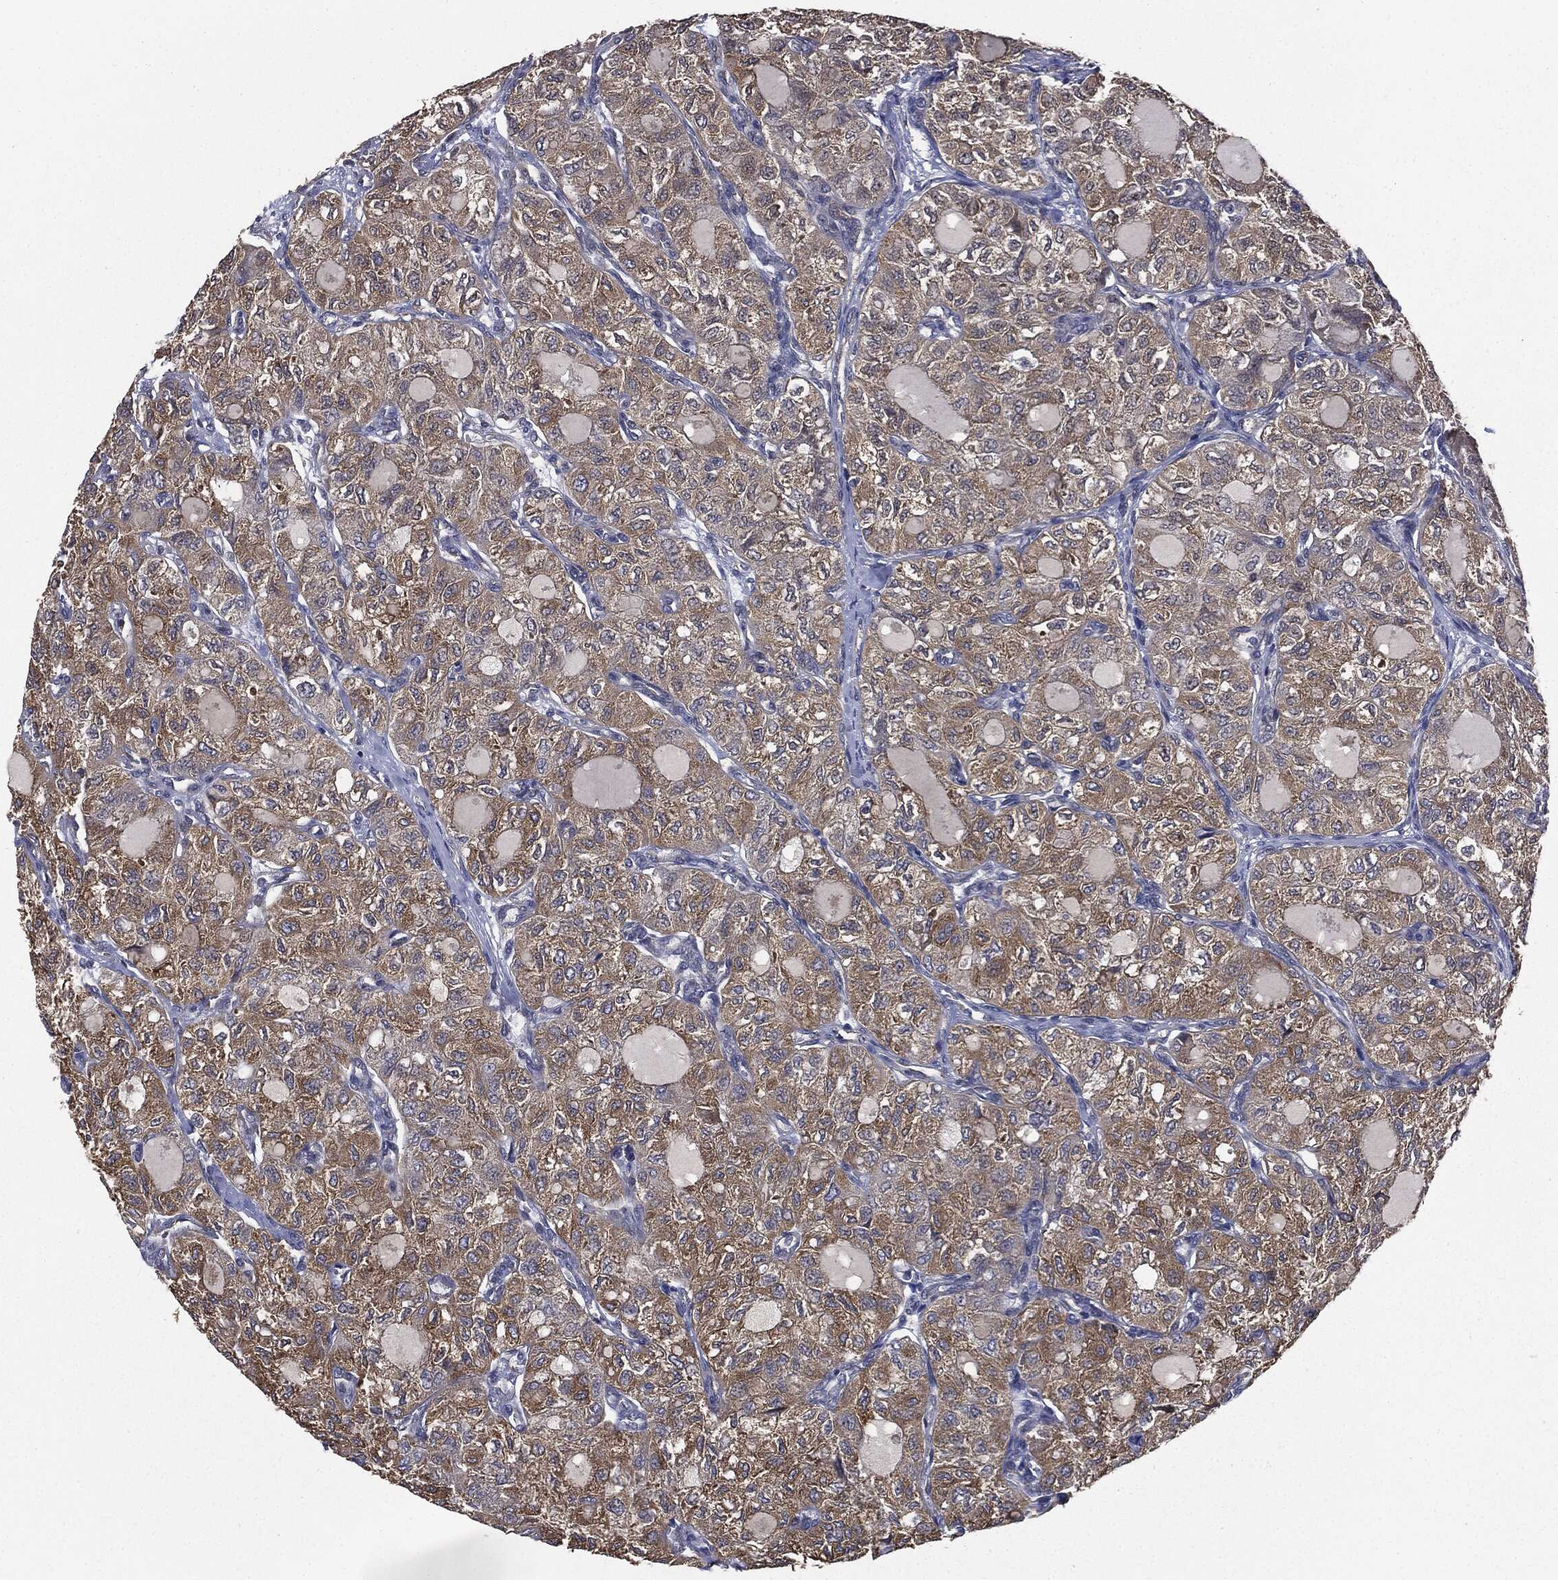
{"staining": {"intensity": "moderate", "quantity": ">75%", "location": "cytoplasmic/membranous"}, "tissue": "thyroid cancer", "cell_type": "Tumor cells", "image_type": "cancer", "snomed": [{"axis": "morphology", "description": "Follicular adenoma carcinoma, NOS"}, {"axis": "topography", "description": "Thyroid gland"}], "caption": "The photomicrograph demonstrates immunohistochemical staining of follicular adenoma carcinoma (thyroid). There is moderate cytoplasmic/membranous positivity is identified in approximately >75% of tumor cells.", "gene": "TRMT1L", "patient": {"sex": "male", "age": 75}}